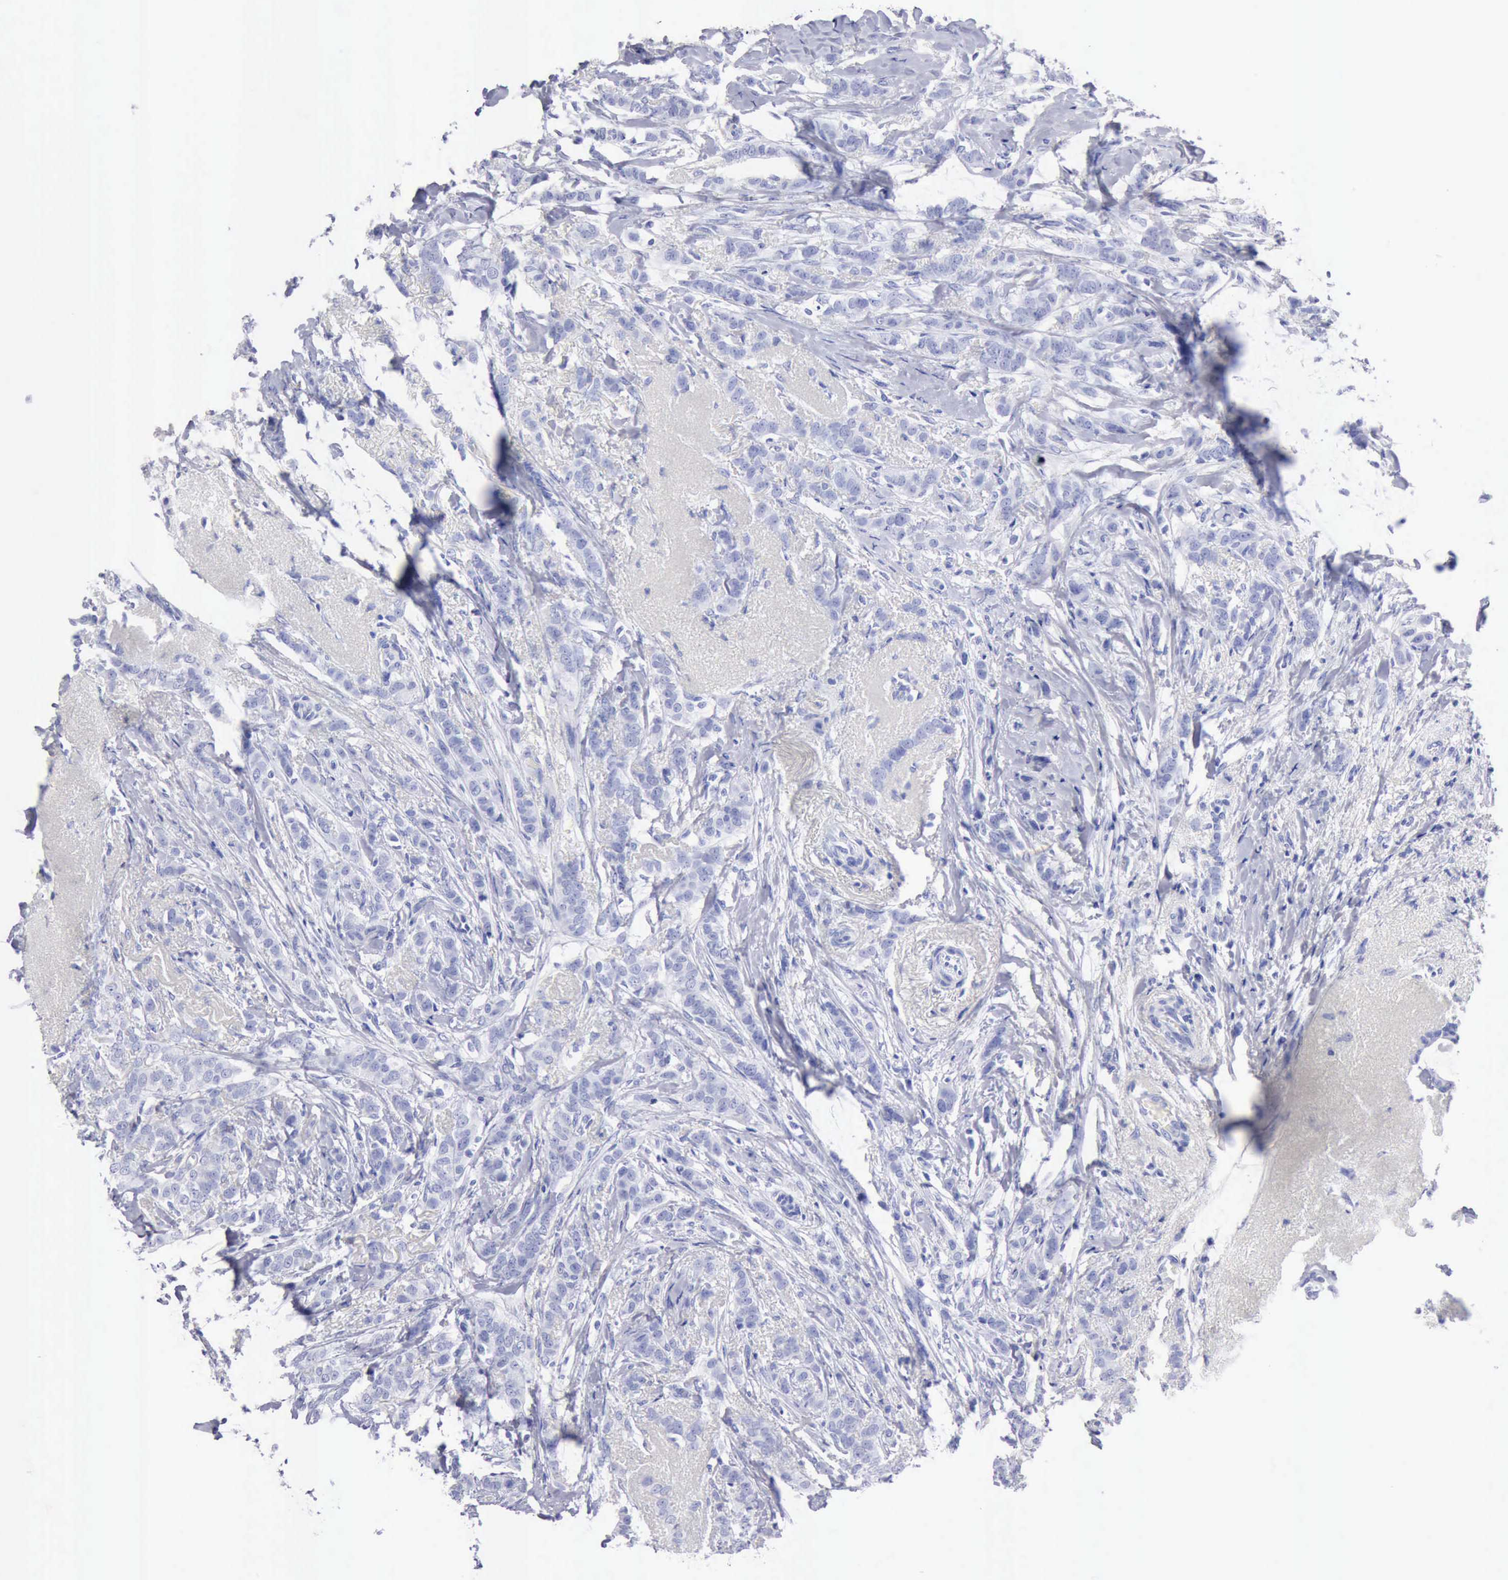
{"staining": {"intensity": "negative", "quantity": "none", "location": "none"}, "tissue": "breast cancer", "cell_type": "Tumor cells", "image_type": "cancer", "snomed": [{"axis": "morphology", "description": "Lobular carcinoma"}, {"axis": "topography", "description": "Breast"}], "caption": "Immunohistochemistry image of breast cancer stained for a protein (brown), which shows no staining in tumor cells.", "gene": "CYP19A1", "patient": {"sex": "female", "age": 55}}